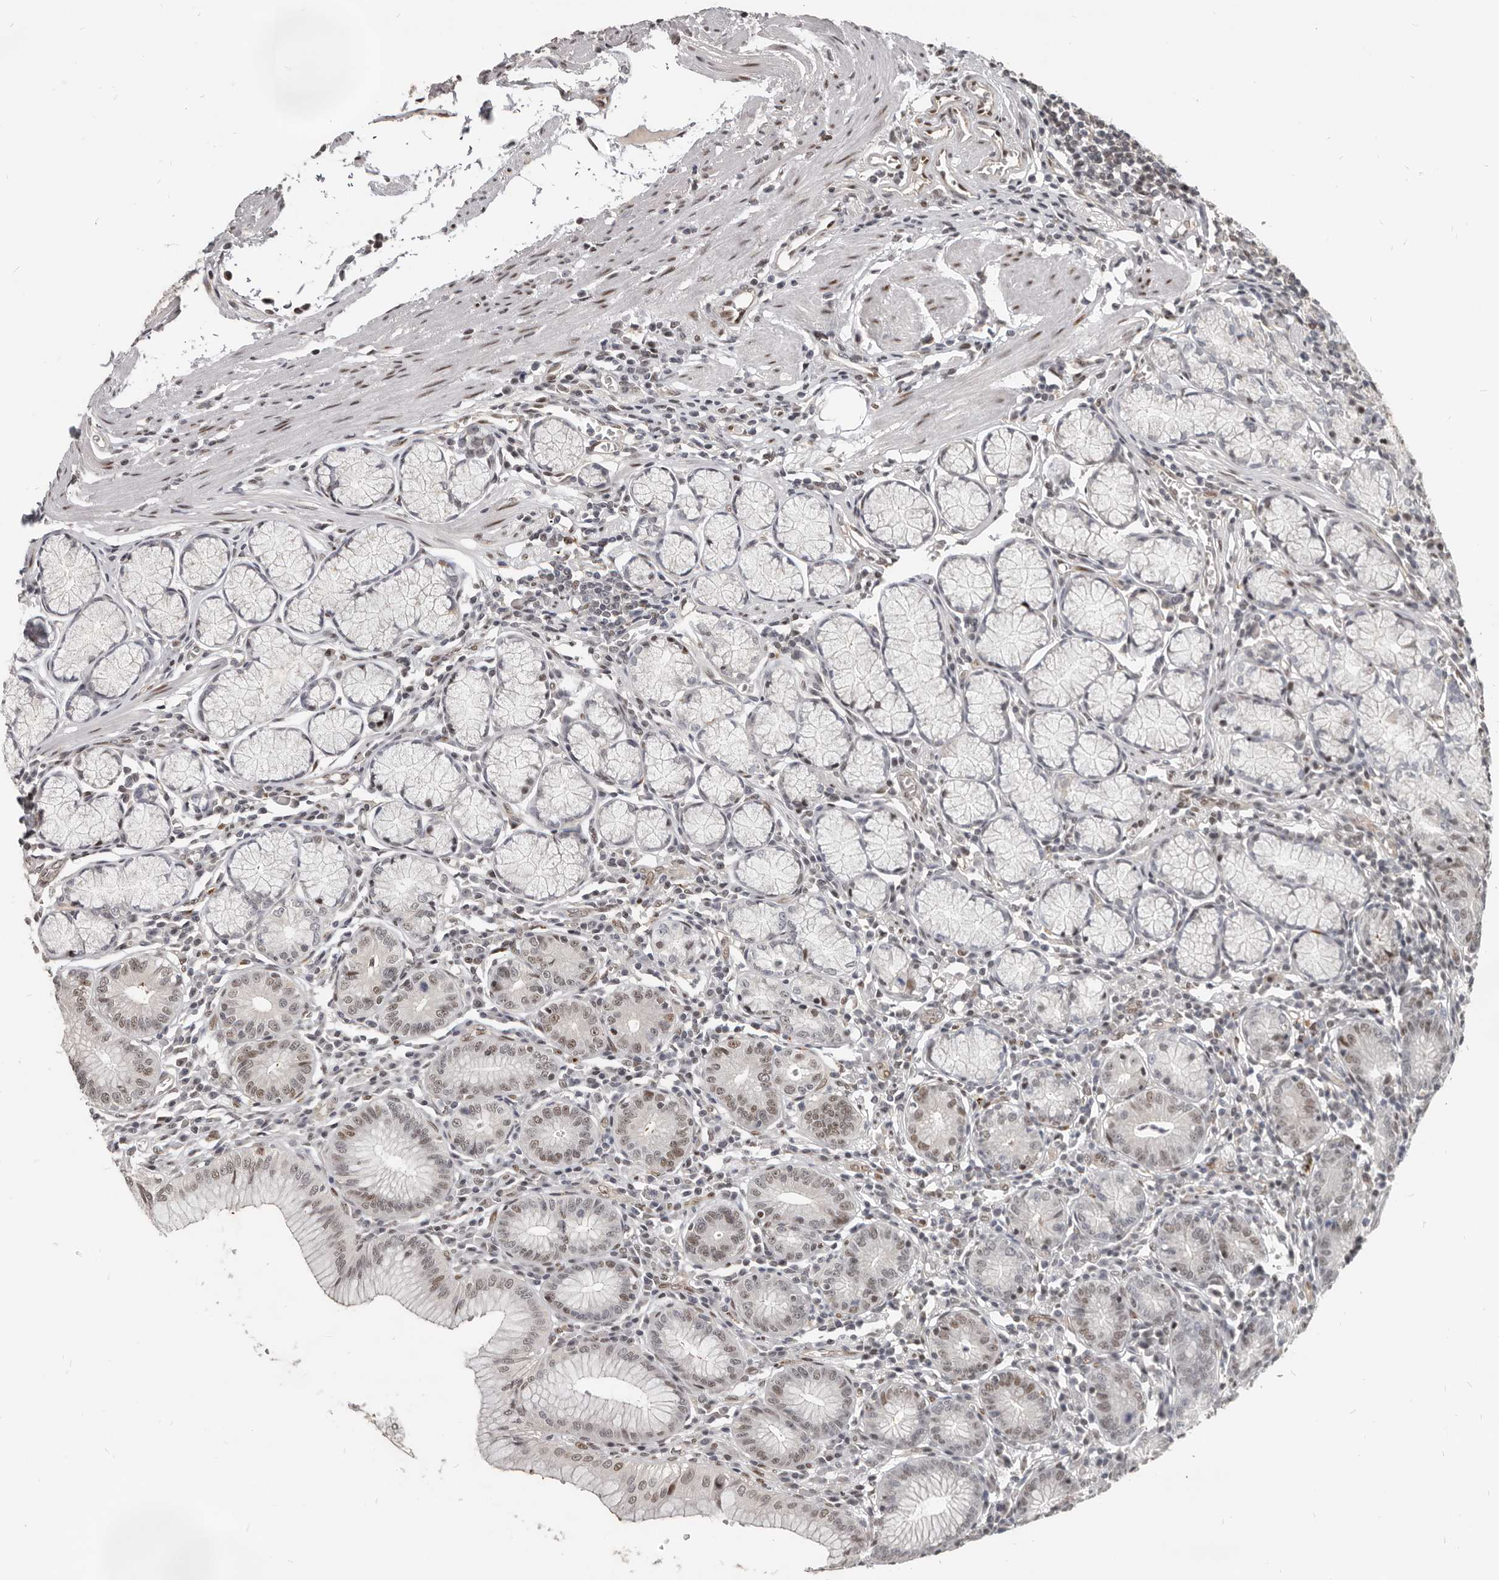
{"staining": {"intensity": "moderate", "quantity": "<25%", "location": "nuclear"}, "tissue": "stomach", "cell_type": "Glandular cells", "image_type": "normal", "snomed": [{"axis": "morphology", "description": "Normal tissue, NOS"}, {"axis": "topography", "description": "Stomach"}], "caption": "Immunohistochemical staining of unremarkable human stomach demonstrates low levels of moderate nuclear positivity in approximately <25% of glandular cells. Using DAB (3,3'-diaminobenzidine) (brown) and hematoxylin (blue) stains, captured at high magnification using brightfield microscopy.", "gene": "ATF5", "patient": {"sex": "male", "age": 55}}